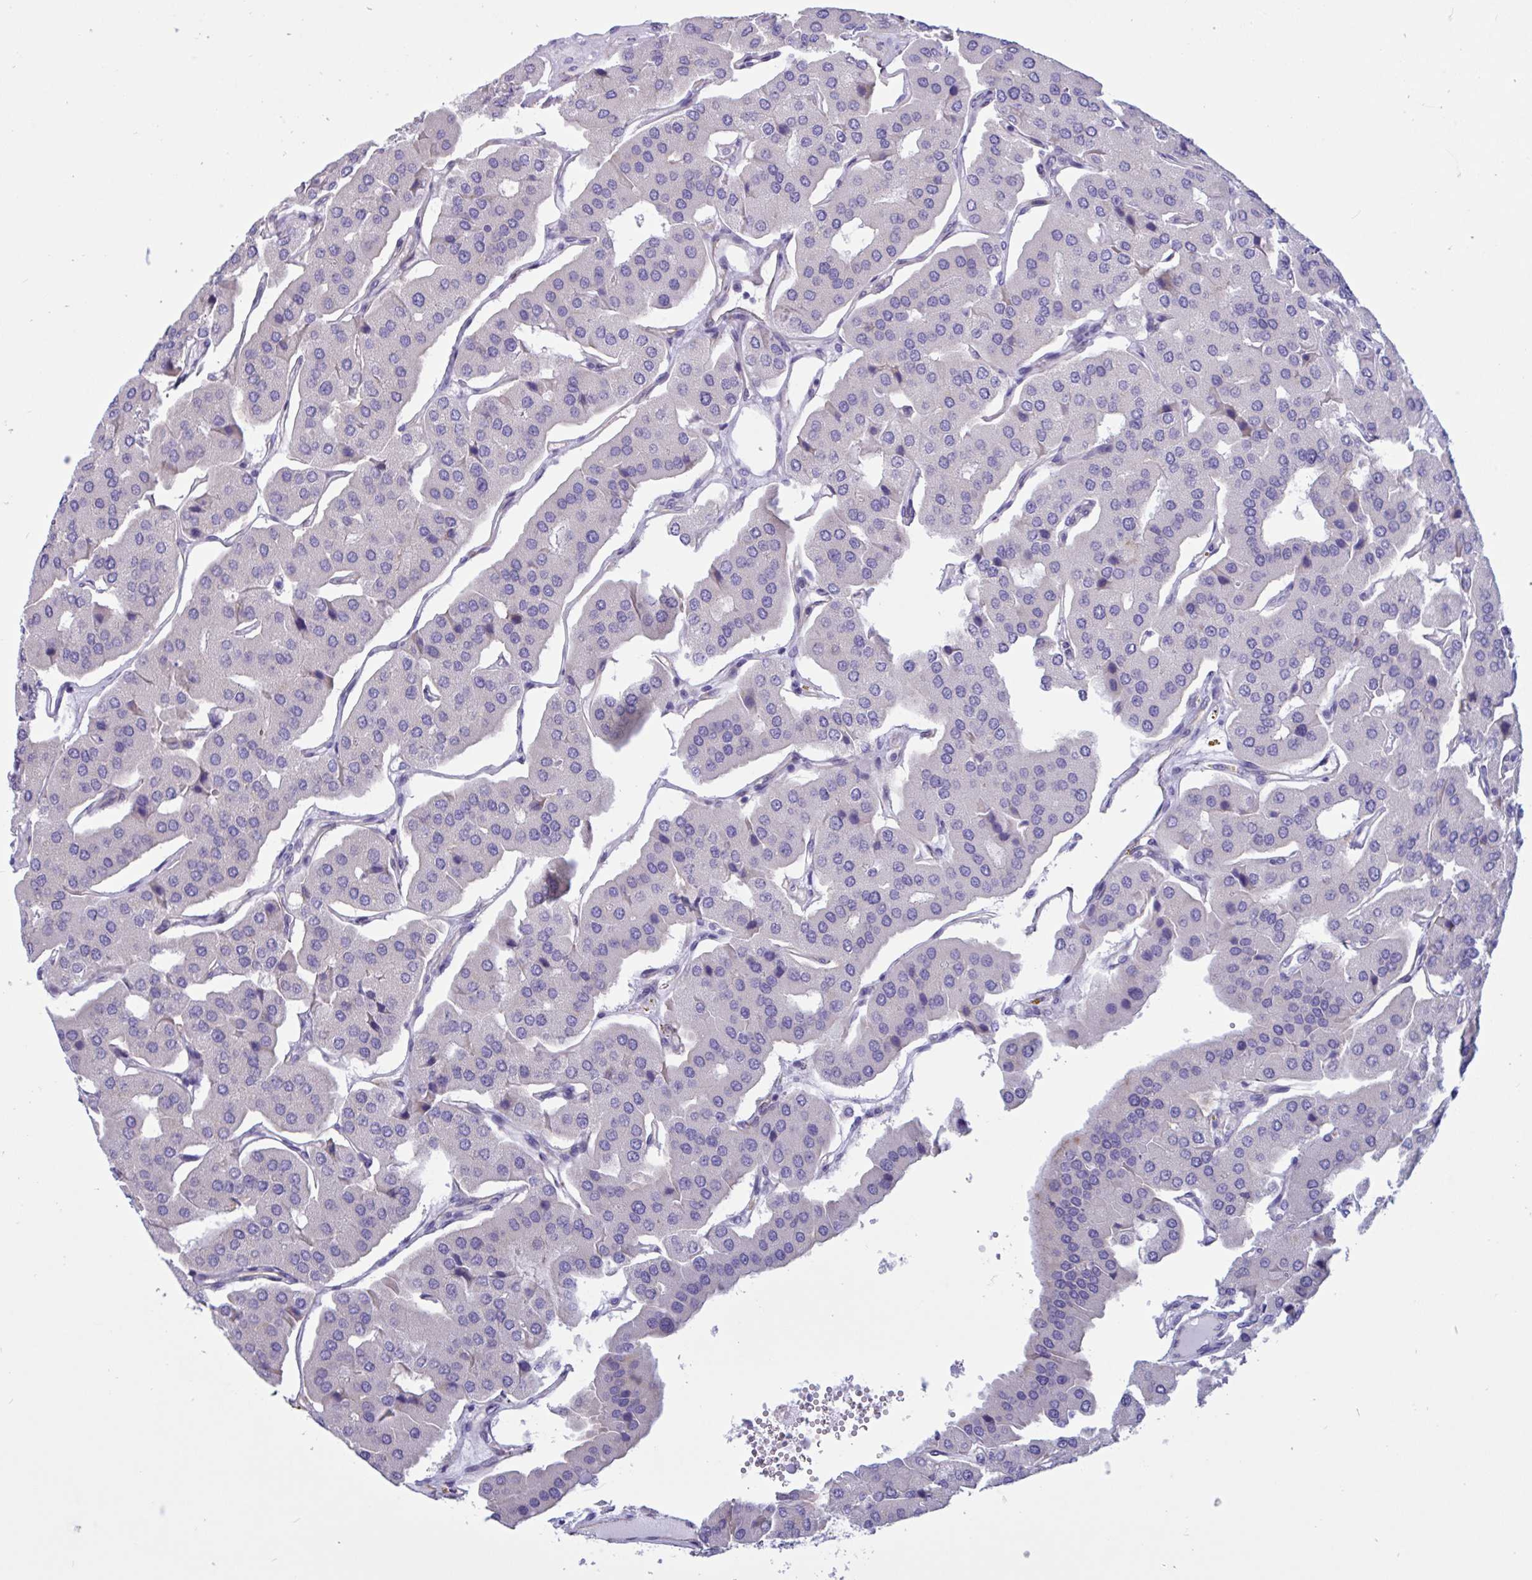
{"staining": {"intensity": "negative", "quantity": "none", "location": "none"}, "tissue": "parathyroid gland", "cell_type": "Glandular cells", "image_type": "normal", "snomed": [{"axis": "morphology", "description": "Normal tissue, NOS"}, {"axis": "morphology", "description": "Adenoma, NOS"}, {"axis": "topography", "description": "Parathyroid gland"}], "caption": "The immunohistochemistry image has no significant staining in glandular cells of parathyroid gland. (Stains: DAB (3,3'-diaminobenzidine) immunohistochemistry (IHC) with hematoxylin counter stain, Microscopy: brightfield microscopy at high magnification).", "gene": "RPL22L1", "patient": {"sex": "female", "age": 86}}